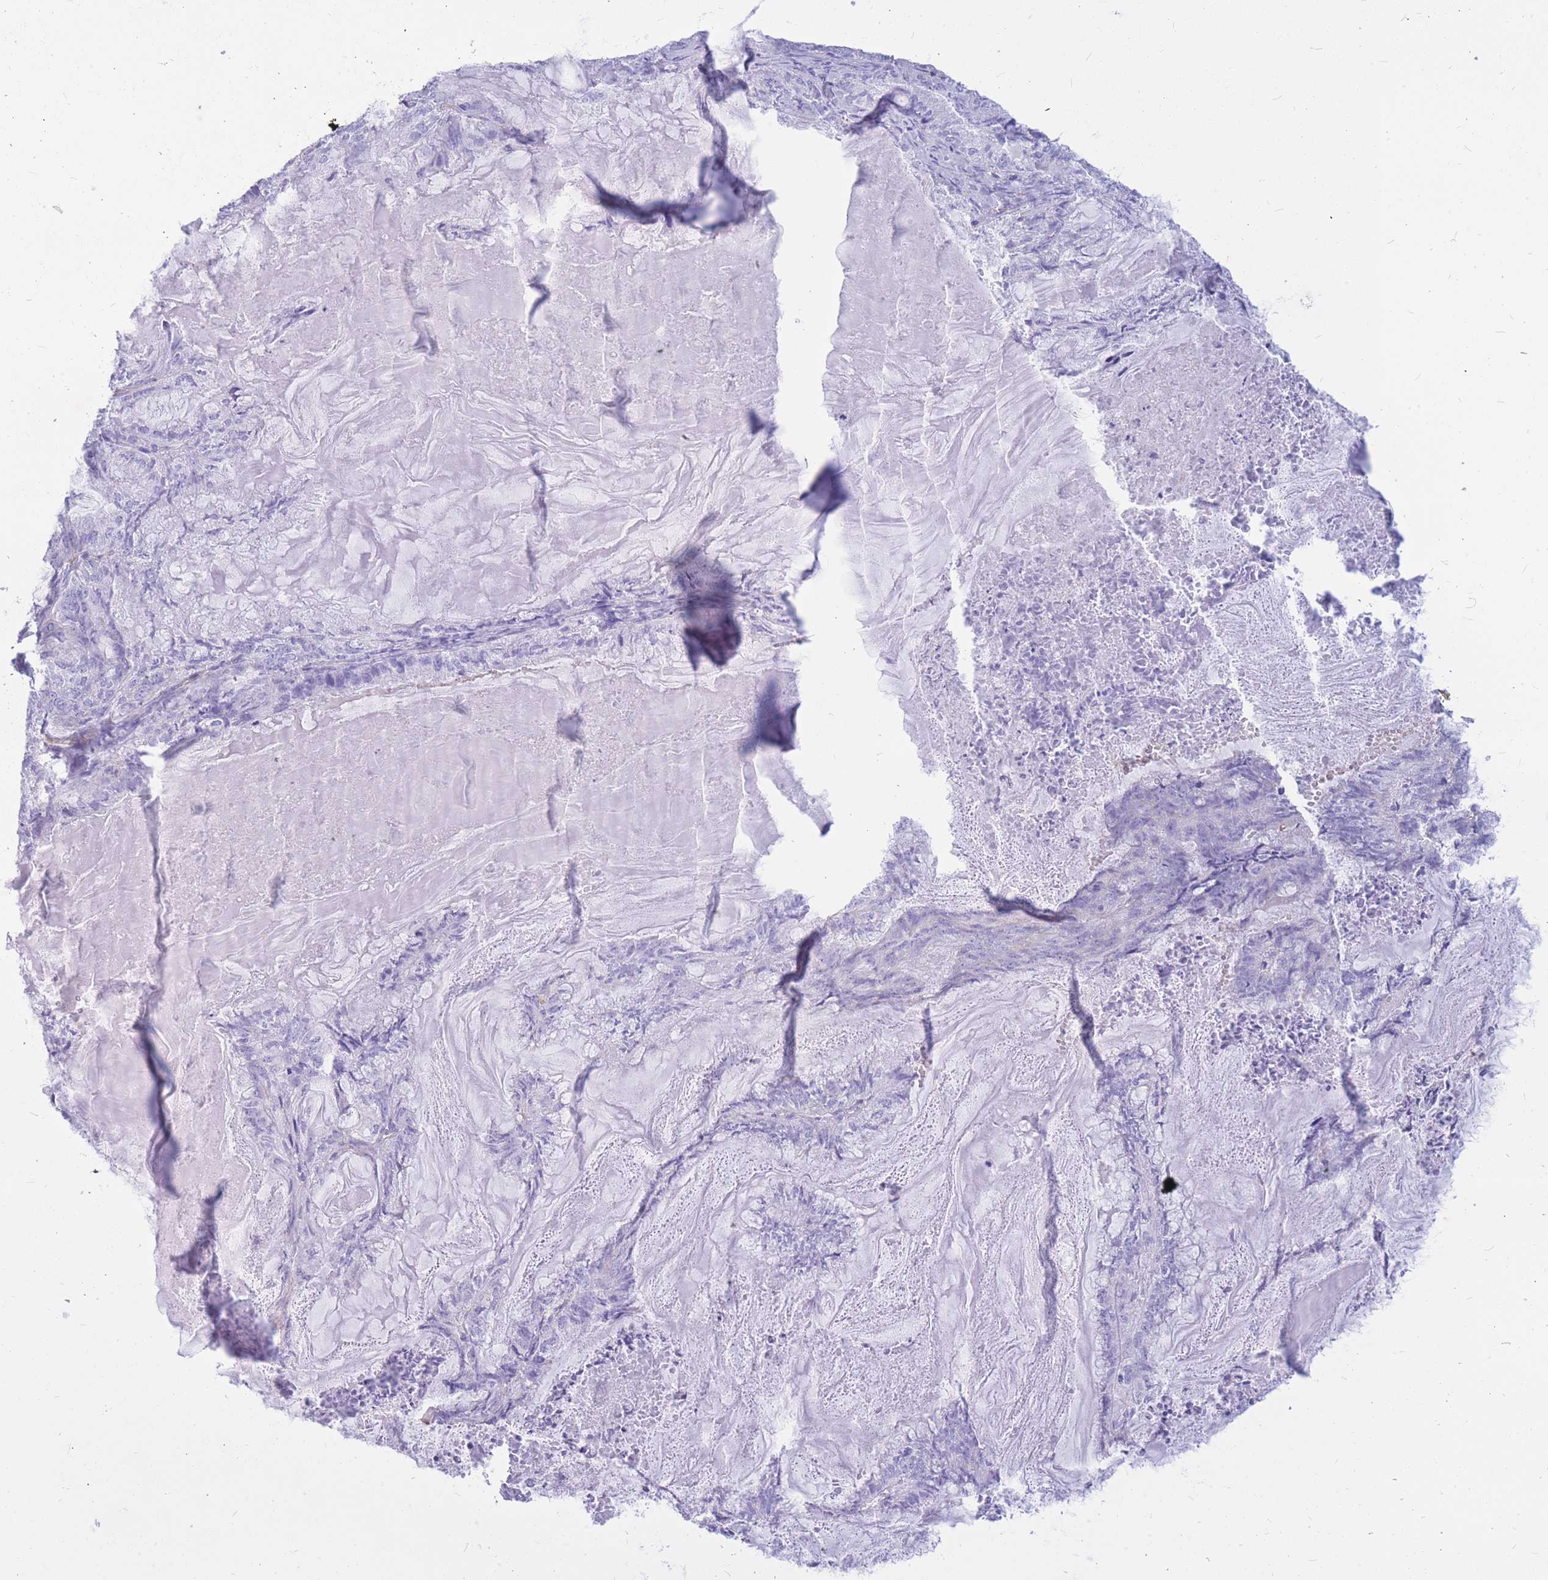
{"staining": {"intensity": "negative", "quantity": "none", "location": "none"}, "tissue": "endometrial cancer", "cell_type": "Tumor cells", "image_type": "cancer", "snomed": [{"axis": "morphology", "description": "Adenocarcinoma, NOS"}, {"axis": "topography", "description": "Endometrium"}], "caption": "IHC histopathology image of endometrial adenocarcinoma stained for a protein (brown), which shows no expression in tumor cells.", "gene": "ADD2", "patient": {"sex": "female", "age": 86}}